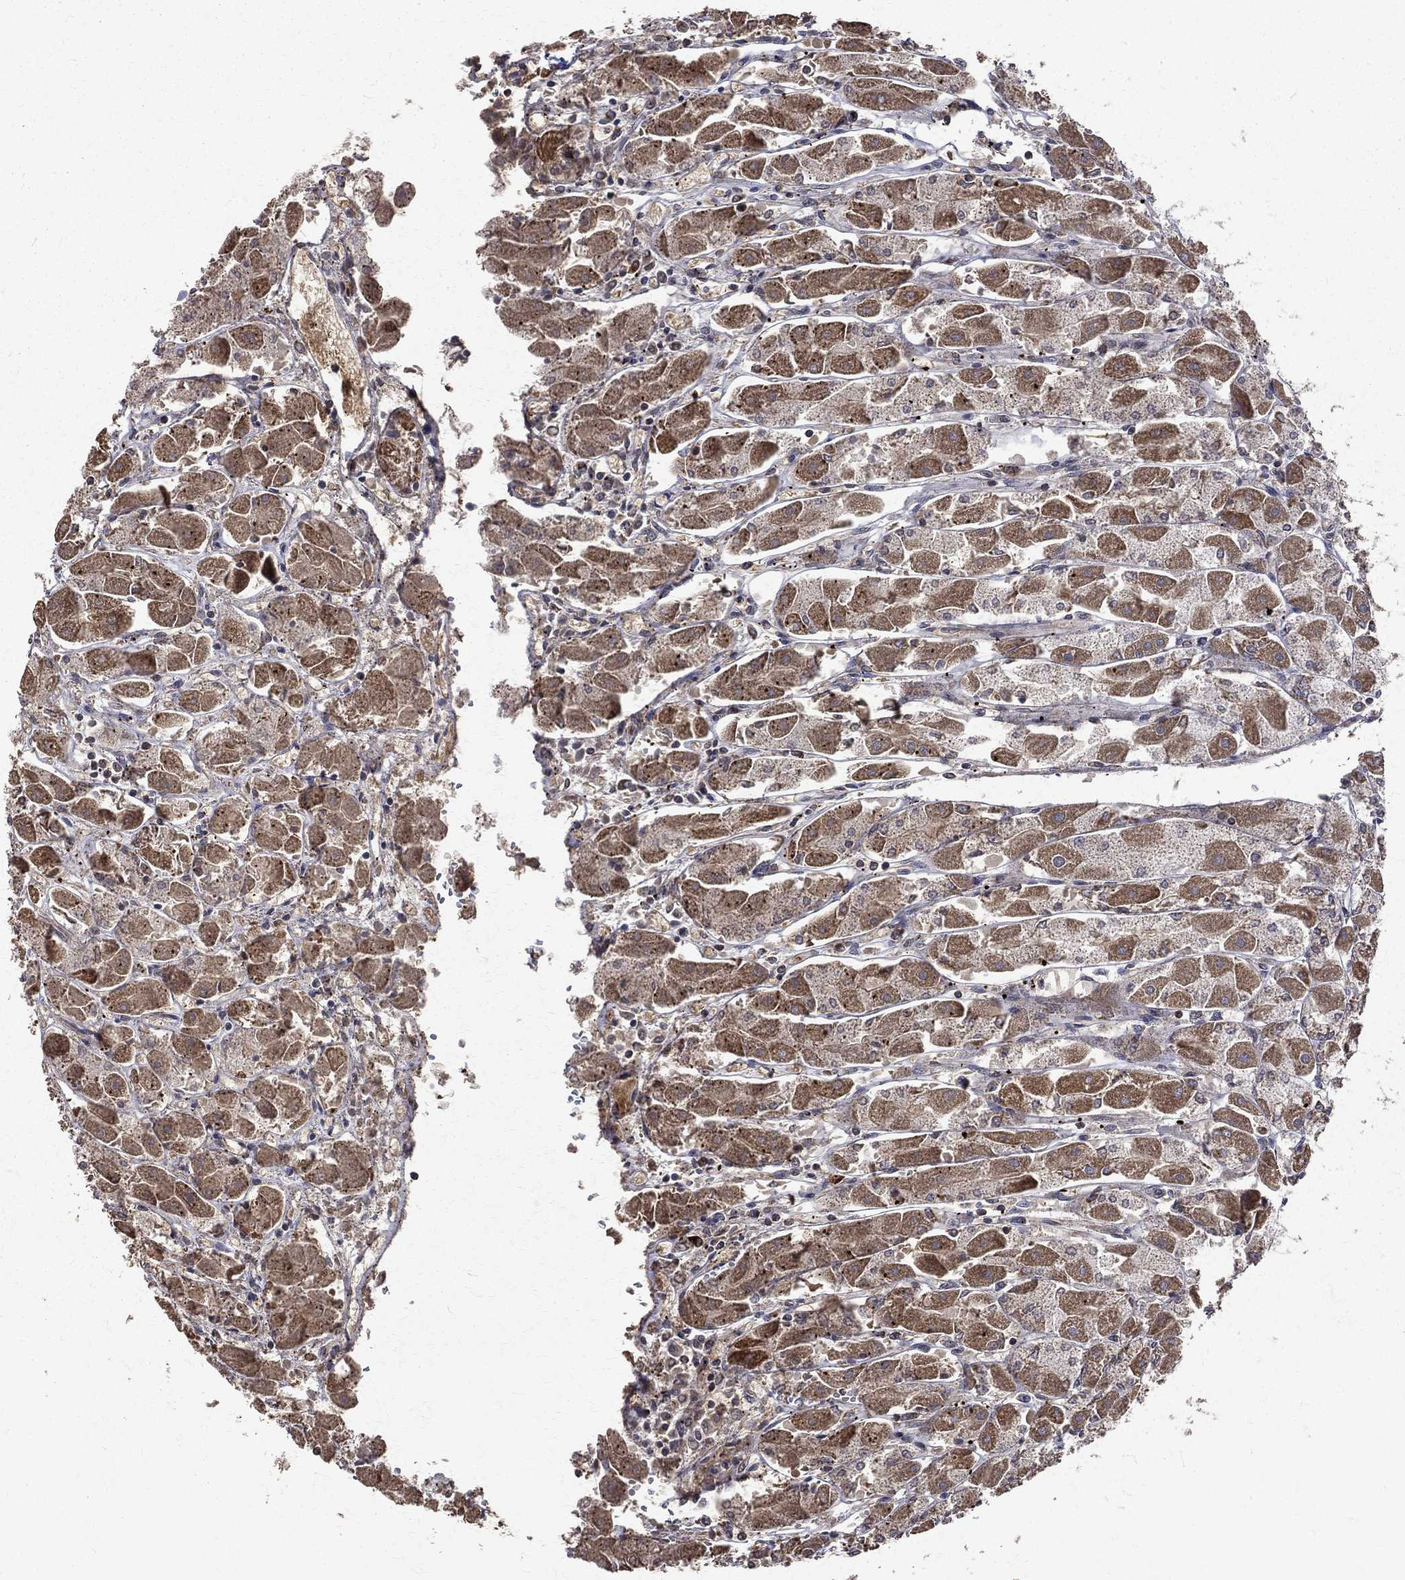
{"staining": {"intensity": "moderate", "quantity": "25%-75%", "location": "cytoplasmic/membranous"}, "tissue": "stomach", "cell_type": "Glandular cells", "image_type": "normal", "snomed": [{"axis": "morphology", "description": "Normal tissue, NOS"}, {"axis": "topography", "description": "Stomach"}], "caption": "Immunohistochemical staining of normal stomach exhibits moderate cytoplasmic/membranous protein expression in about 25%-75% of glandular cells.", "gene": "RPGR", "patient": {"sex": "male", "age": 70}}